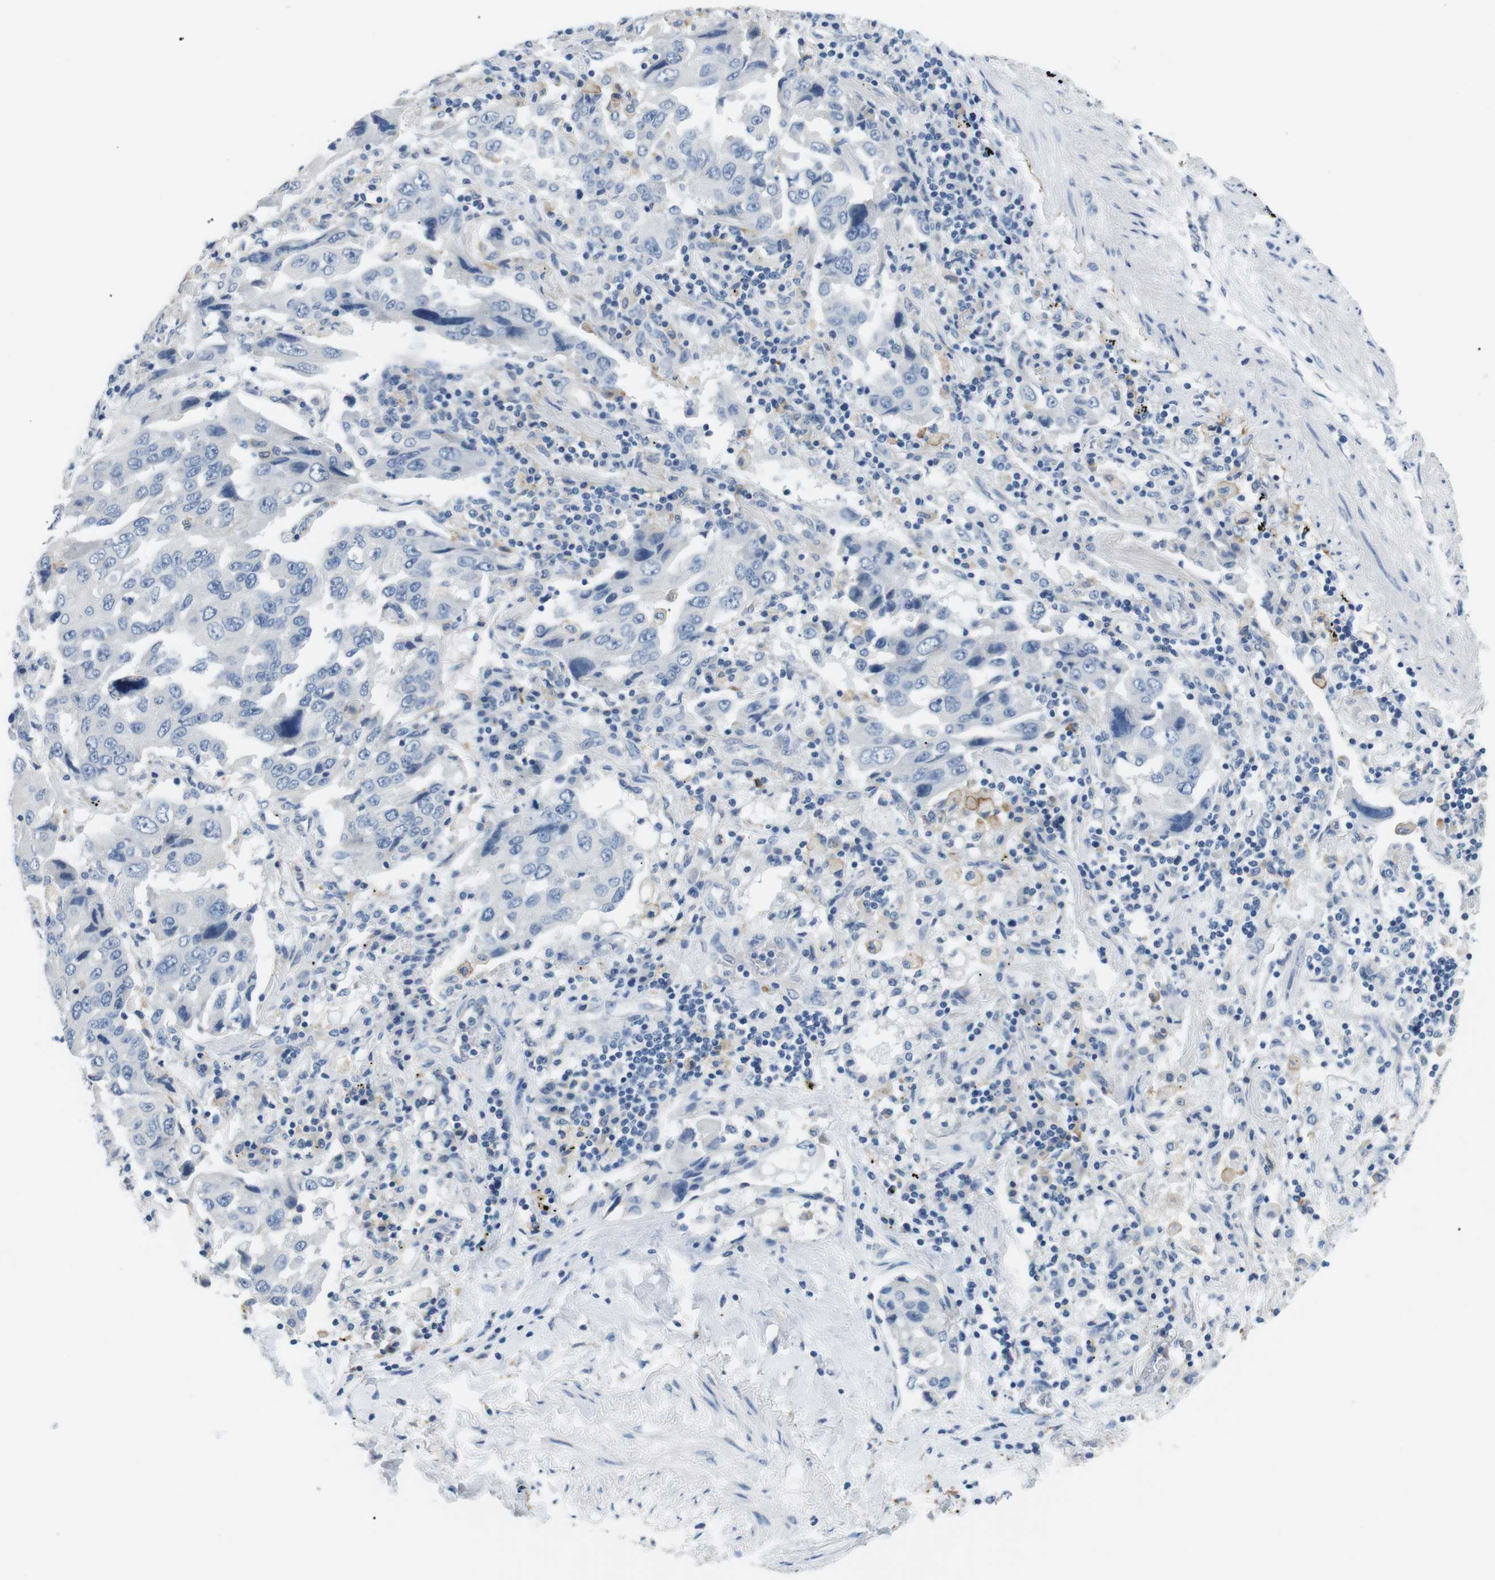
{"staining": {"intensity": "negative", "quantity": "none", "location": "none"}, "tissue": "lung cancer", "cell_type": "Tumor cells", "image_type": "cancer", "snomed": [{"axis": "morphology", "description": "Adenocarcinoma, NOS"}, {"axis": "topography", "description": "Lung"}], "caption": "The immunohistochemistry (IHC) micrograph has no significant positivity in tumor cells of lung cancer tissue.", "gene": "FCGRT", "patient": {"sex": "female", "age": 65}}